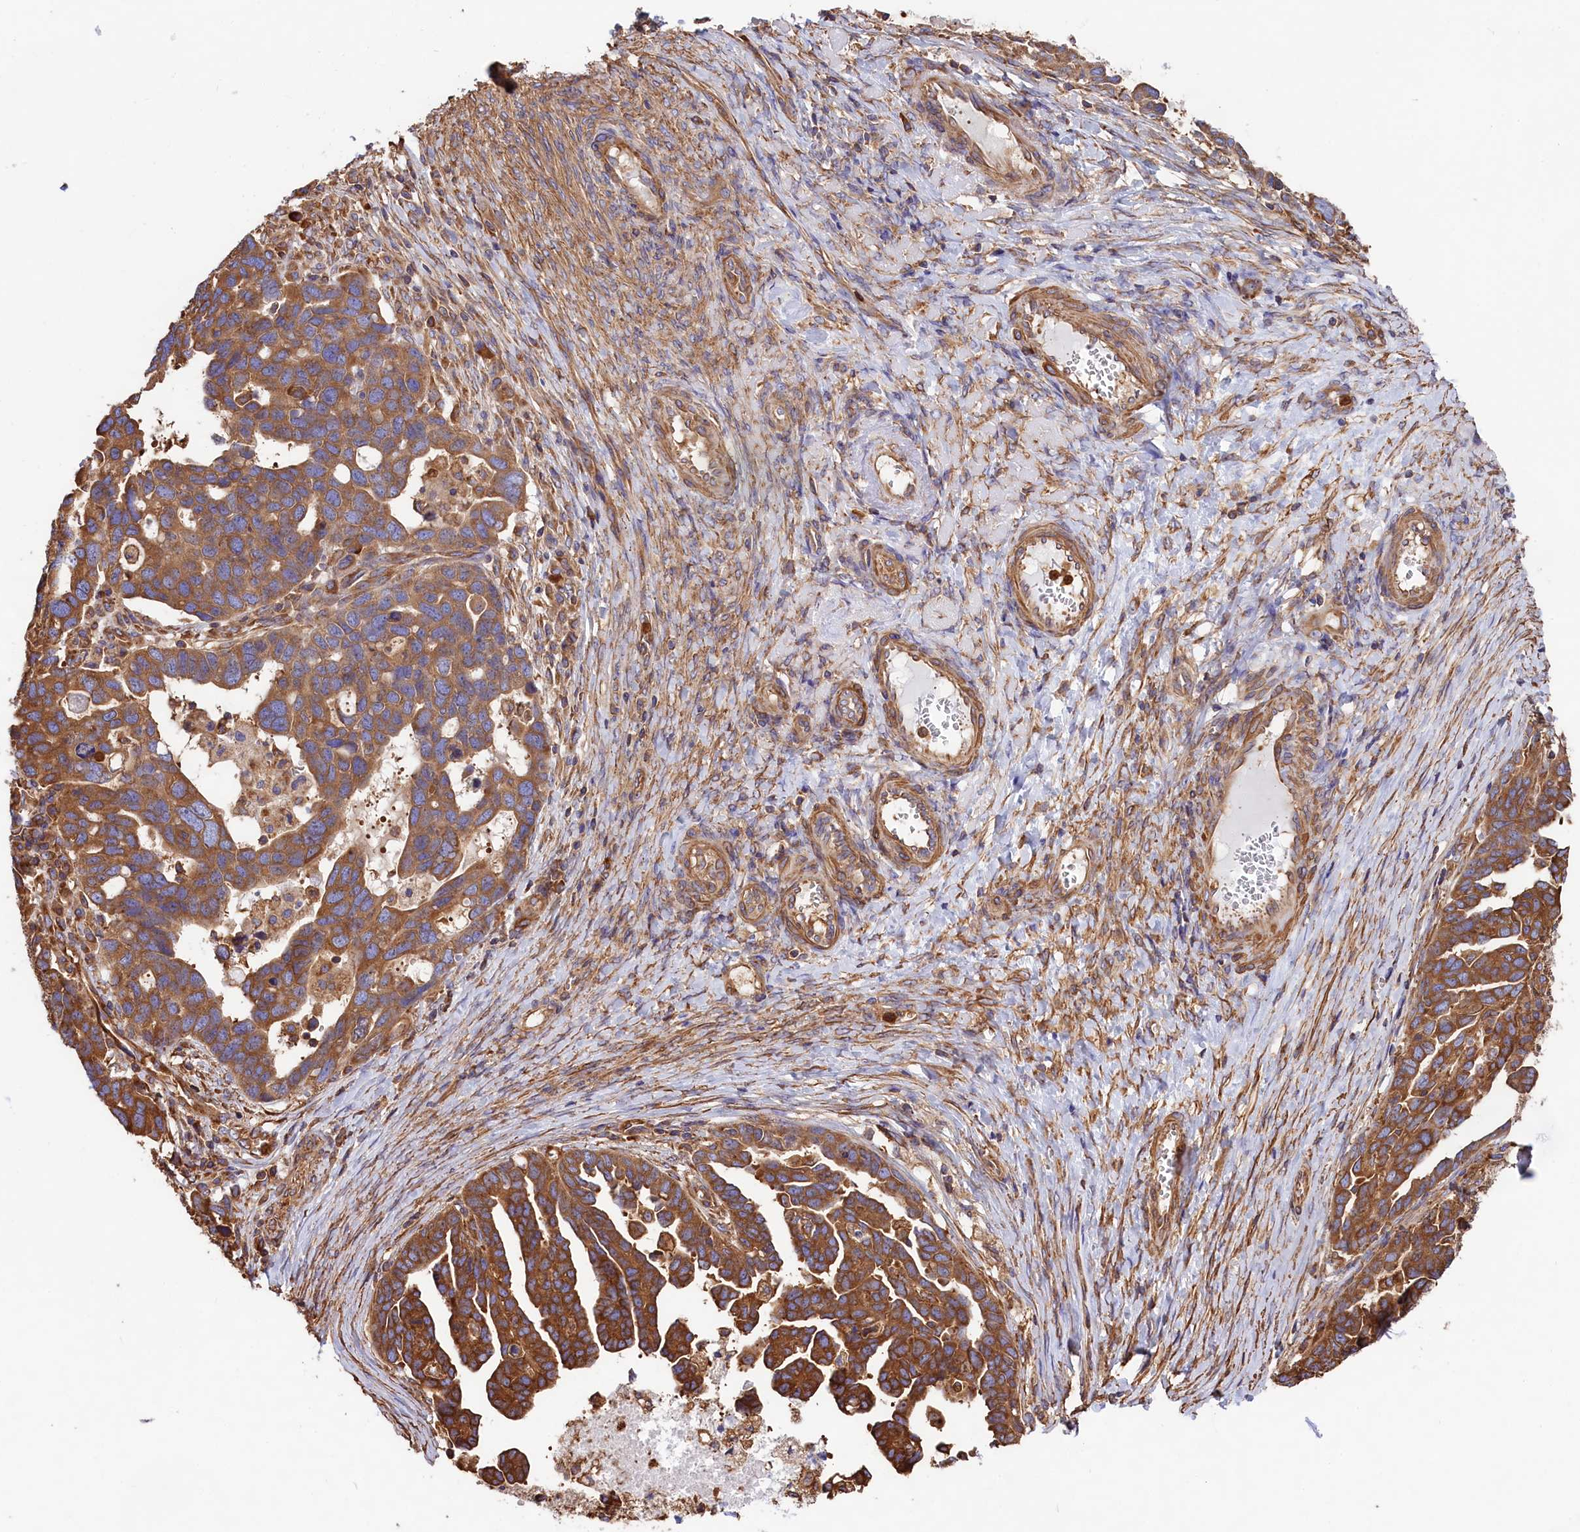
{"staining": {"intensity": "strong", "quantity": ">75%", "location": "cytoplasmic/membranous"}, "tissue": "ovarian cancer", "cell_type": "Tumor cells", "image_type": "cancer", "snomed": [{"axis": "morphology", "description": "Cystadenocarcinoma, serous, NOS"}, {"axis": "topography", "description": "Ovary"}], "caption": "Immunohistochemical staining of human ovarian serous cystadenocarcinoma shows strong cytoplasmic/membranous protein positivity in approximately >75% of tumor cells.", "gene": "GYS1", "patient": {"sex": "female", "age": 54}}